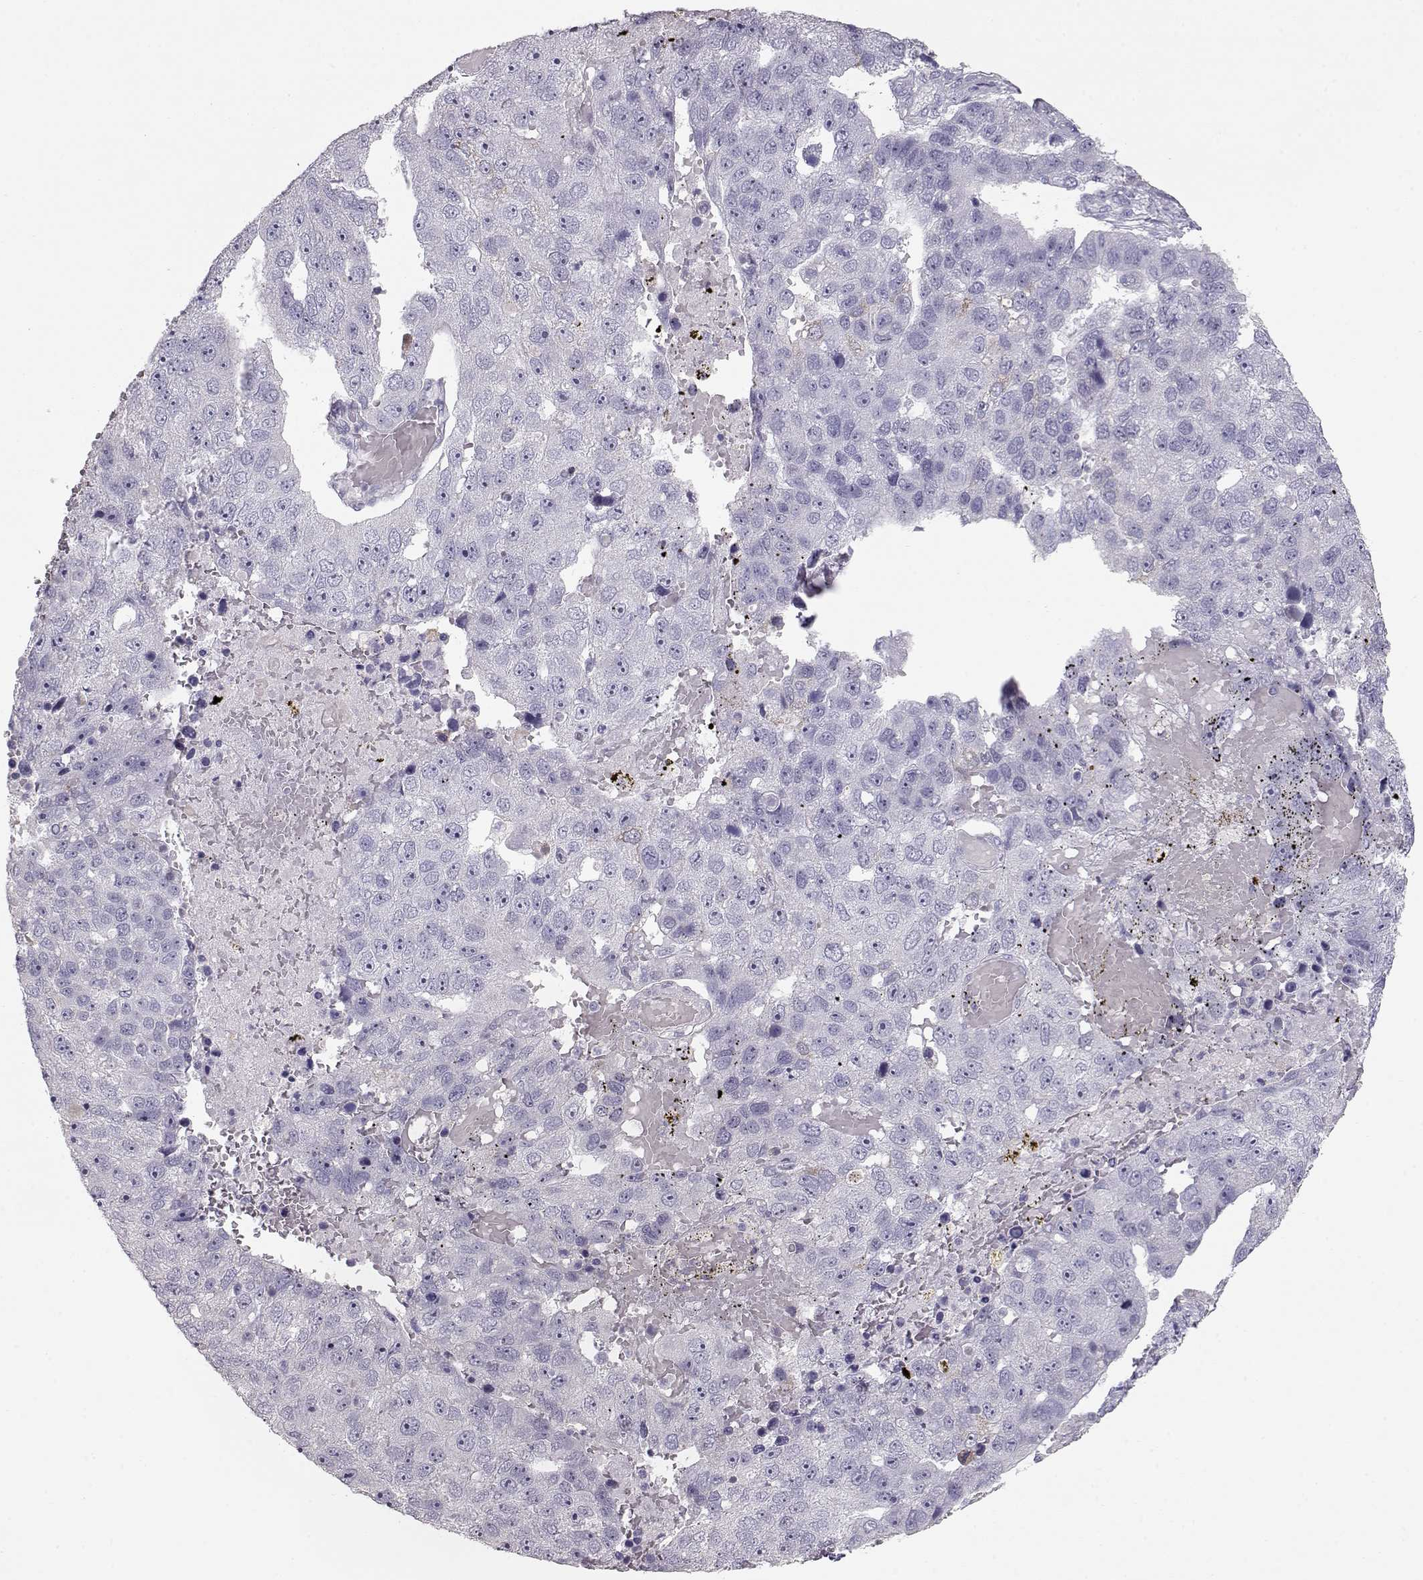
{"staining": {"intensity": "negative", "quantity": "none", "location": "none"}, "tissue": "pancreatic cancer", "cell_type": "Tumor cells", "image_type": "cancer", "snomed": [{"axis": "morphology", "description": "Adenocarcinoma, NOS"}, {"axis": "topography", "description": "Pancreas"}], "caption": "This histopathology image is of adenocarcinoma (pancreatic) stained with immunohistochemistry to label a protein in brown with the nuclei are counter-stained blue. There is no expression in tumor cells.", "gene": "SLC18A1", "patient": {"sex": "female", "age": 61}}